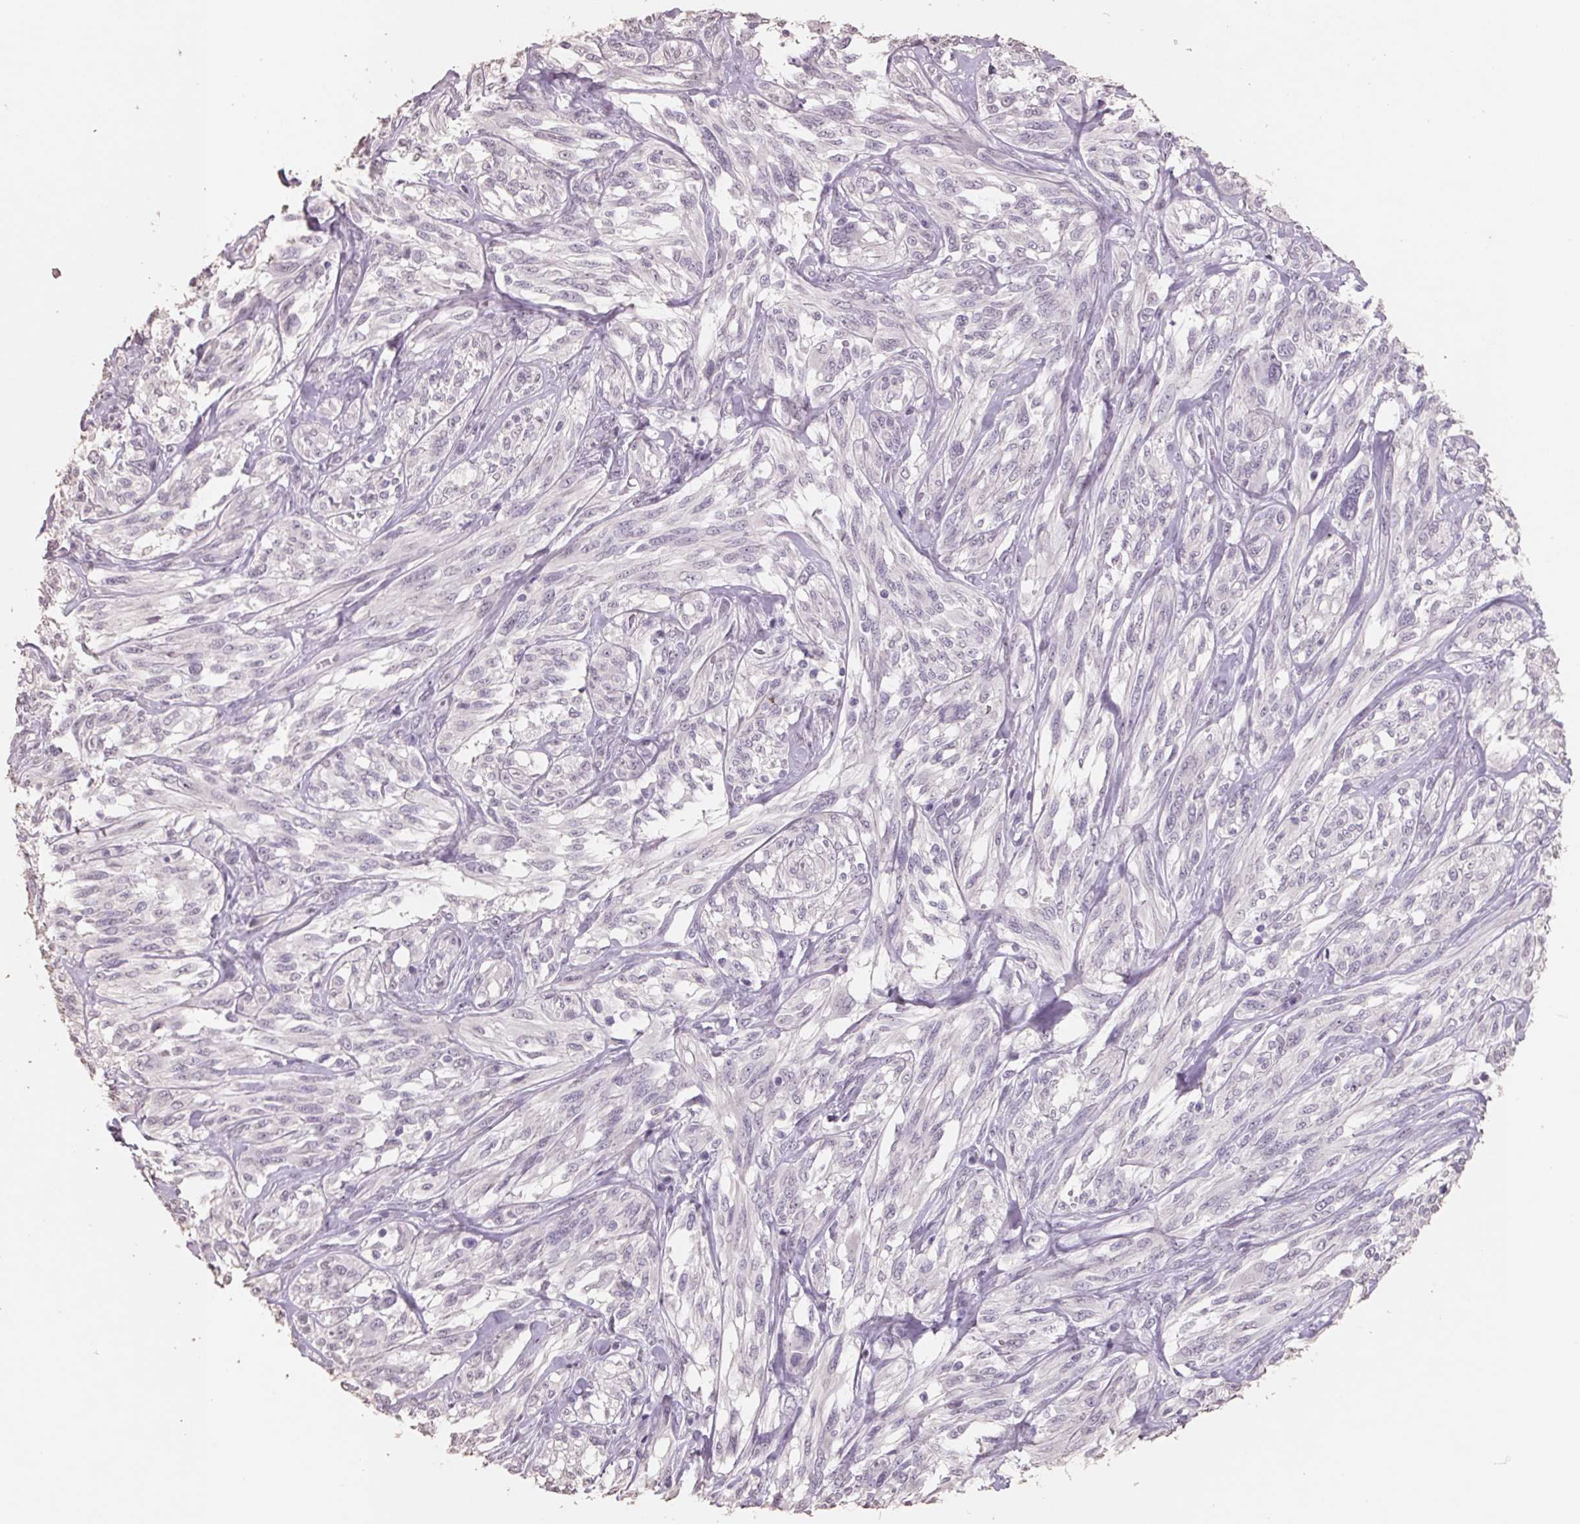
{"staining": {"intensity": "negative", "quantity": "none", "location": "none"}, "tissue": "melanoma", "cell_type": "Tumor cells", "image_type": "cancer", "snomed": [{"axis": "morphology", "description": "Malignant melanoma, NOS"}, {"axis": "topography", "description": "Skin"}], "caption": "A histopathology image of melanoma stained for a protein demonstrates no brown staining in tumor cells.", "gene": "FTCD", "patient": {"sex": "female", "age": 91}}